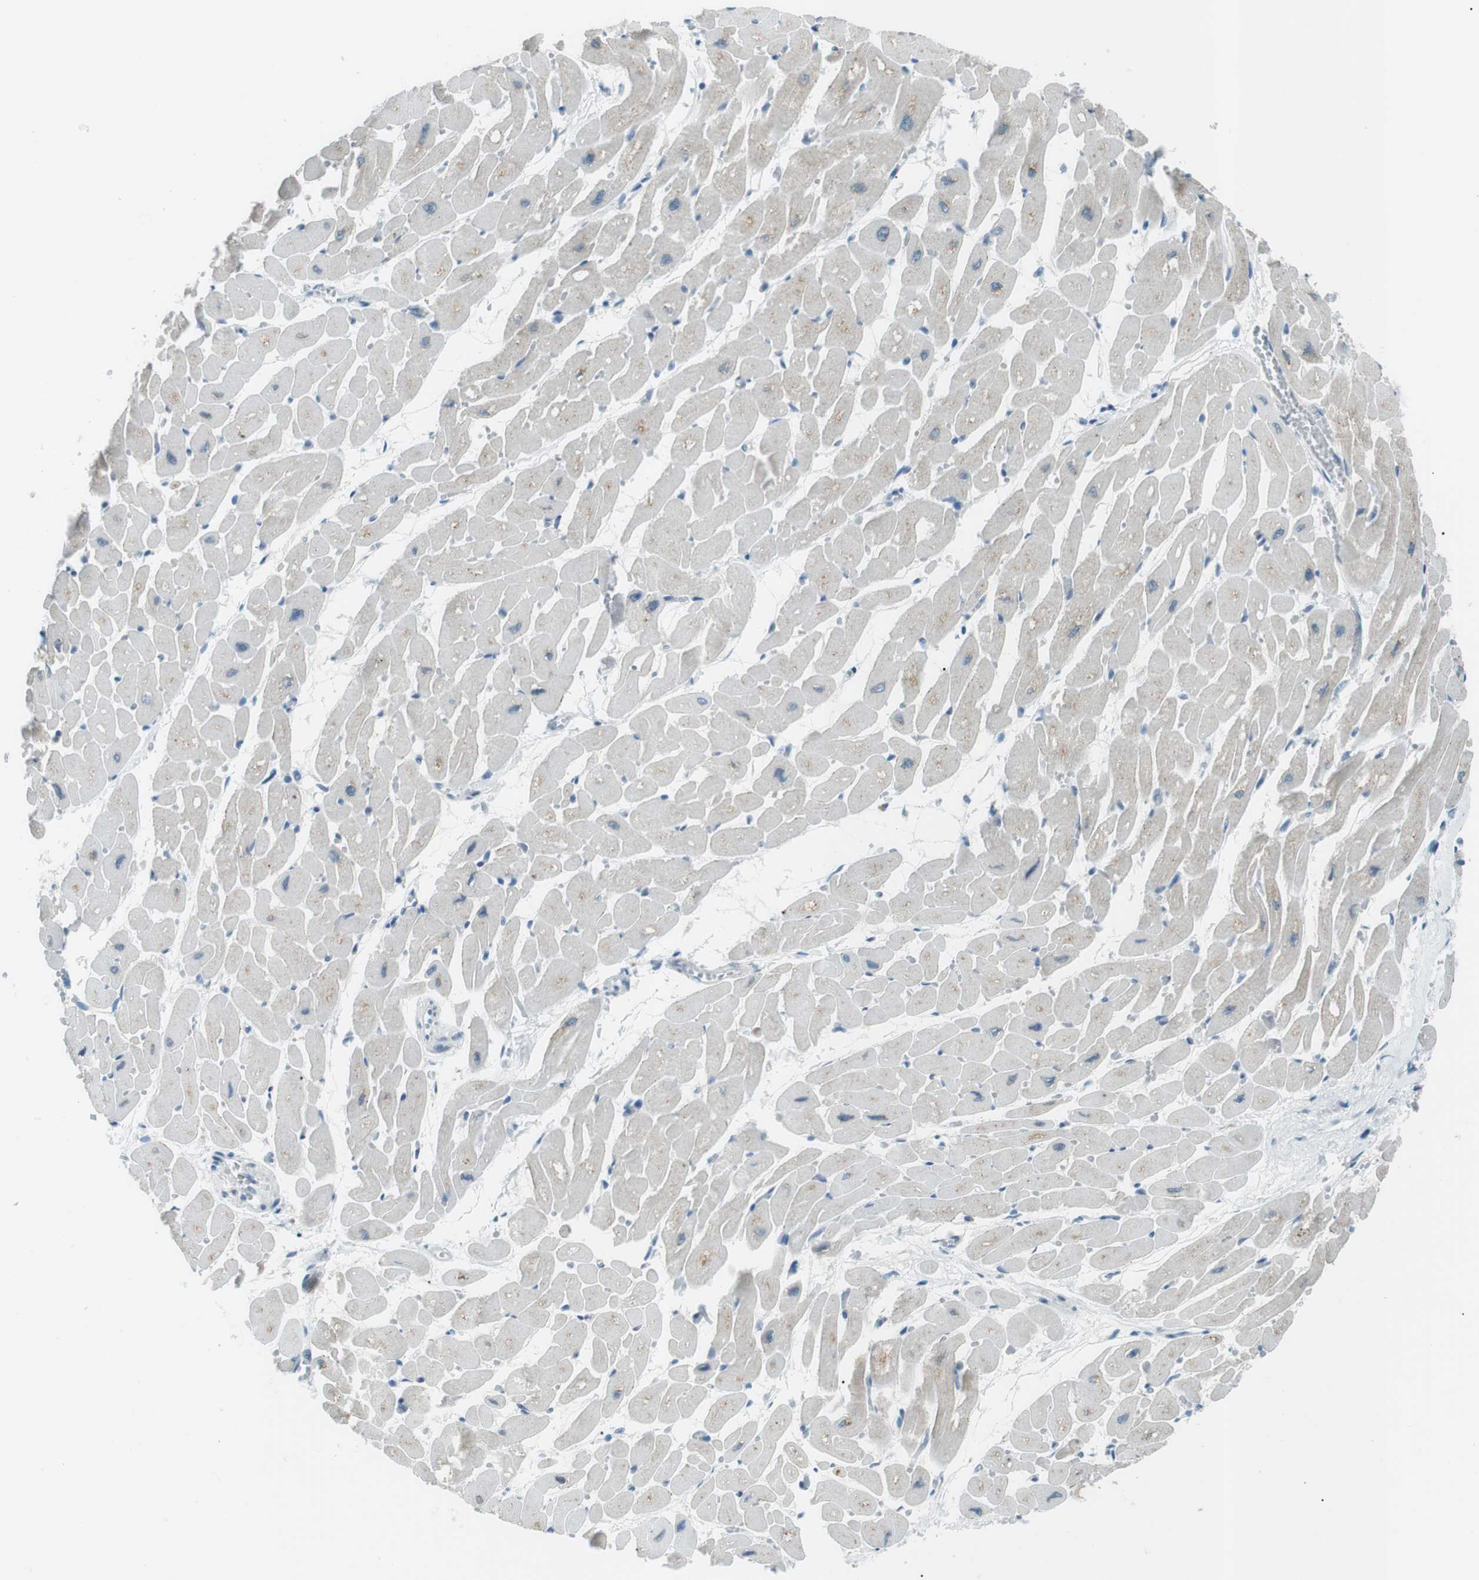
{"staining": {"intensity": "weak", "quantity": "25%-75%", "location": "cytoplasmic/membranous"}, "tissue": "heart muscle", "cell_type": "Cardiomyocytes", "image_type": "normal", "snomed": [{"axis": "morphology", "description": "Normal tissue, NOS"}, {"axis": "topography", "description": "Heart"}], "caption": "The immunohistochemical stain labels weak cytoplasmic/membranous positivity in cardiomyocytes of unremarkable heart muscle. (DAB (3,3'-diaminobenzidine) IHC, brown staining for protein, blue staining for nuclei).", "gene": "ENSG00000289724", "patient": {"sex": "male", "age": 45}}